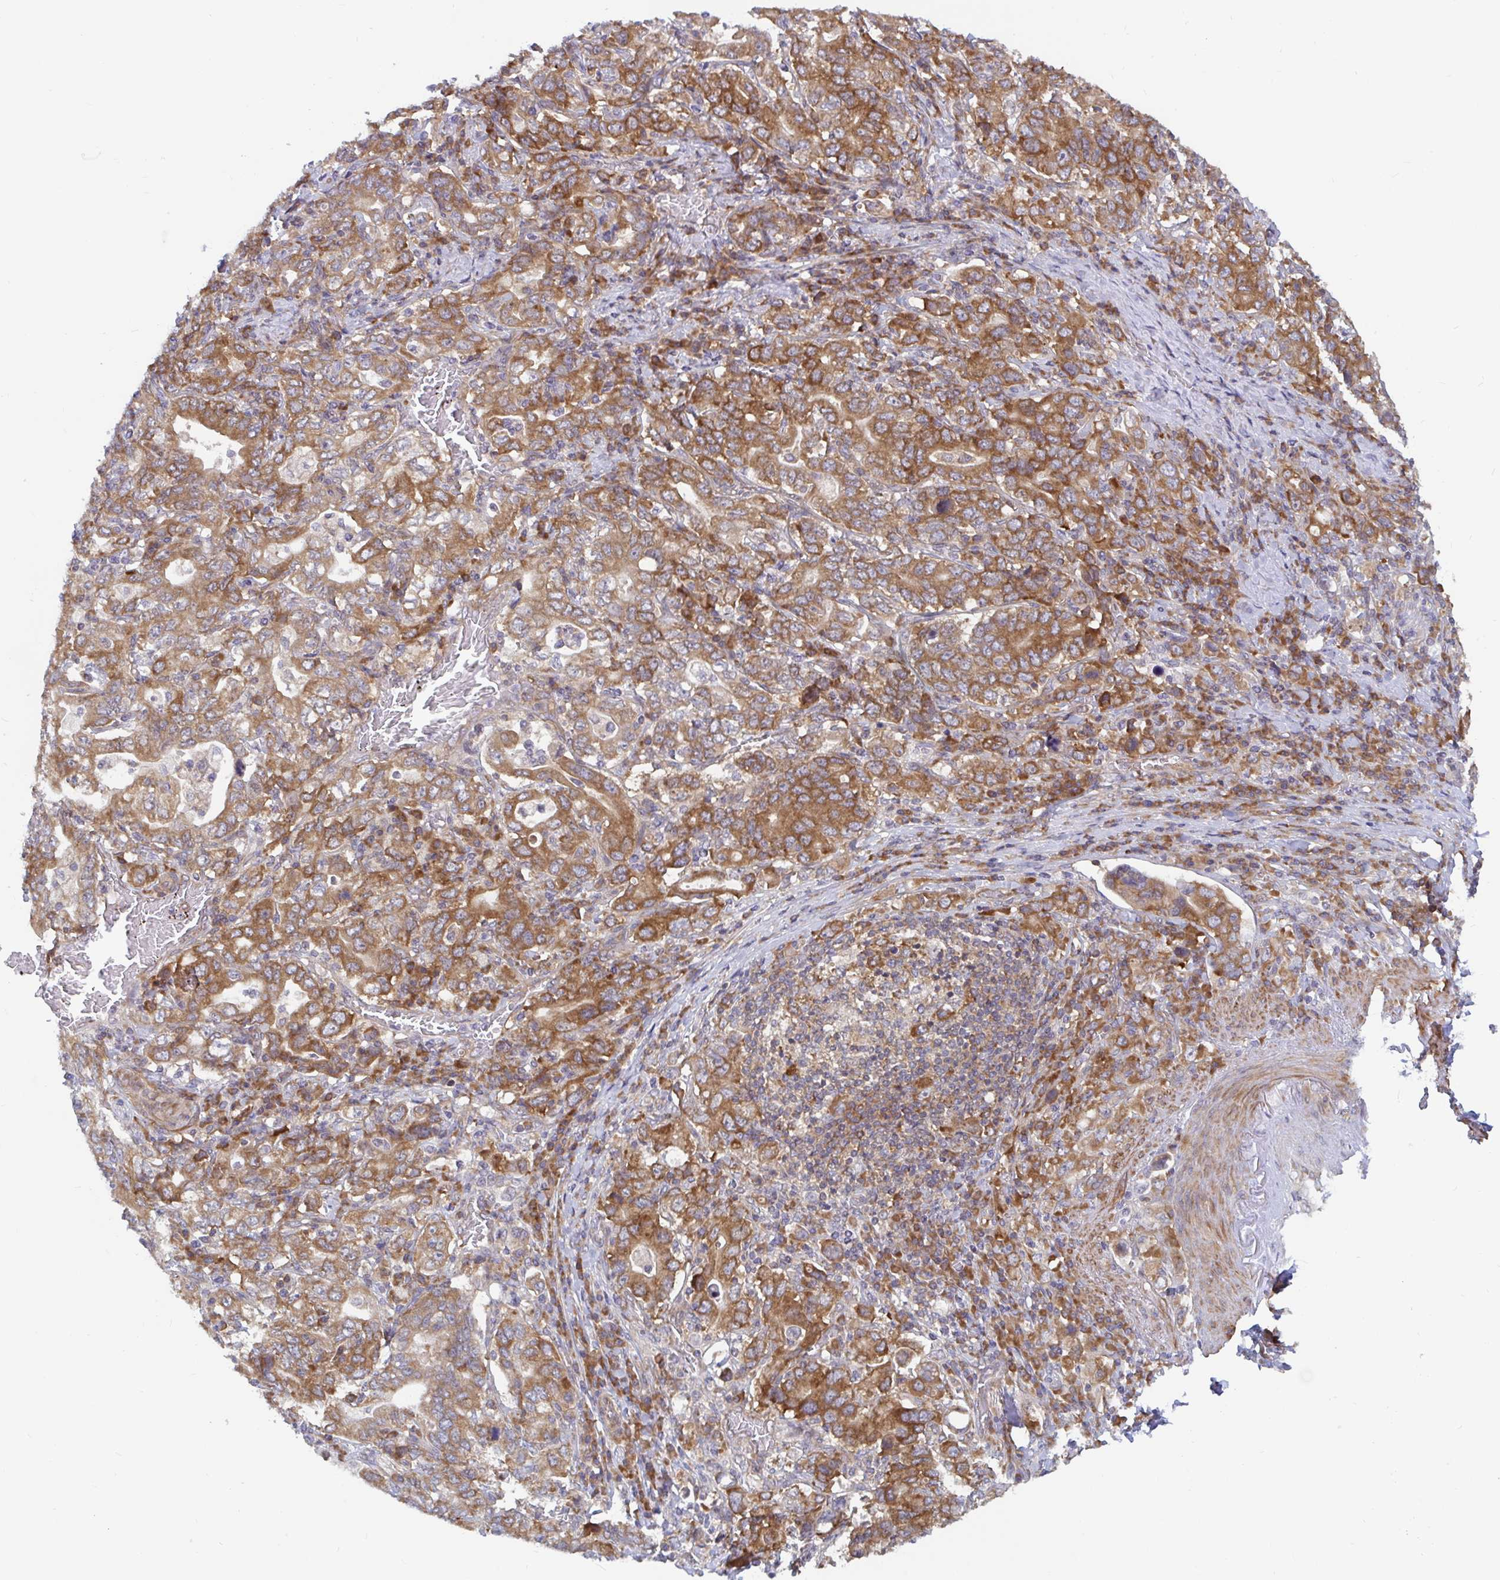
{"staining": {"intensity": "moderate", "quantity": ">75%", "location": "cytoplasmic/membranous"}, "tissue": "stomach cancer", "cell_type": "Tumor cells", "image_type": "cancer", "snomed": [{"axis": "morphology", "description": "Adenocarcinoma, NOS"}, {"axis": "topography", "description": "Stomach, upper"}, {"axis": "topography", "description": "Stomach"}], "caption": "DAB (3,3'-diaminobenzidine) immunohistochemical staining of human stomach cancer displays moderate cytoplasmic/membranous protein staining in about >75% of tumor cells.", "gene": "LARP1", "patient": {"sex": "male", "age": 62}}